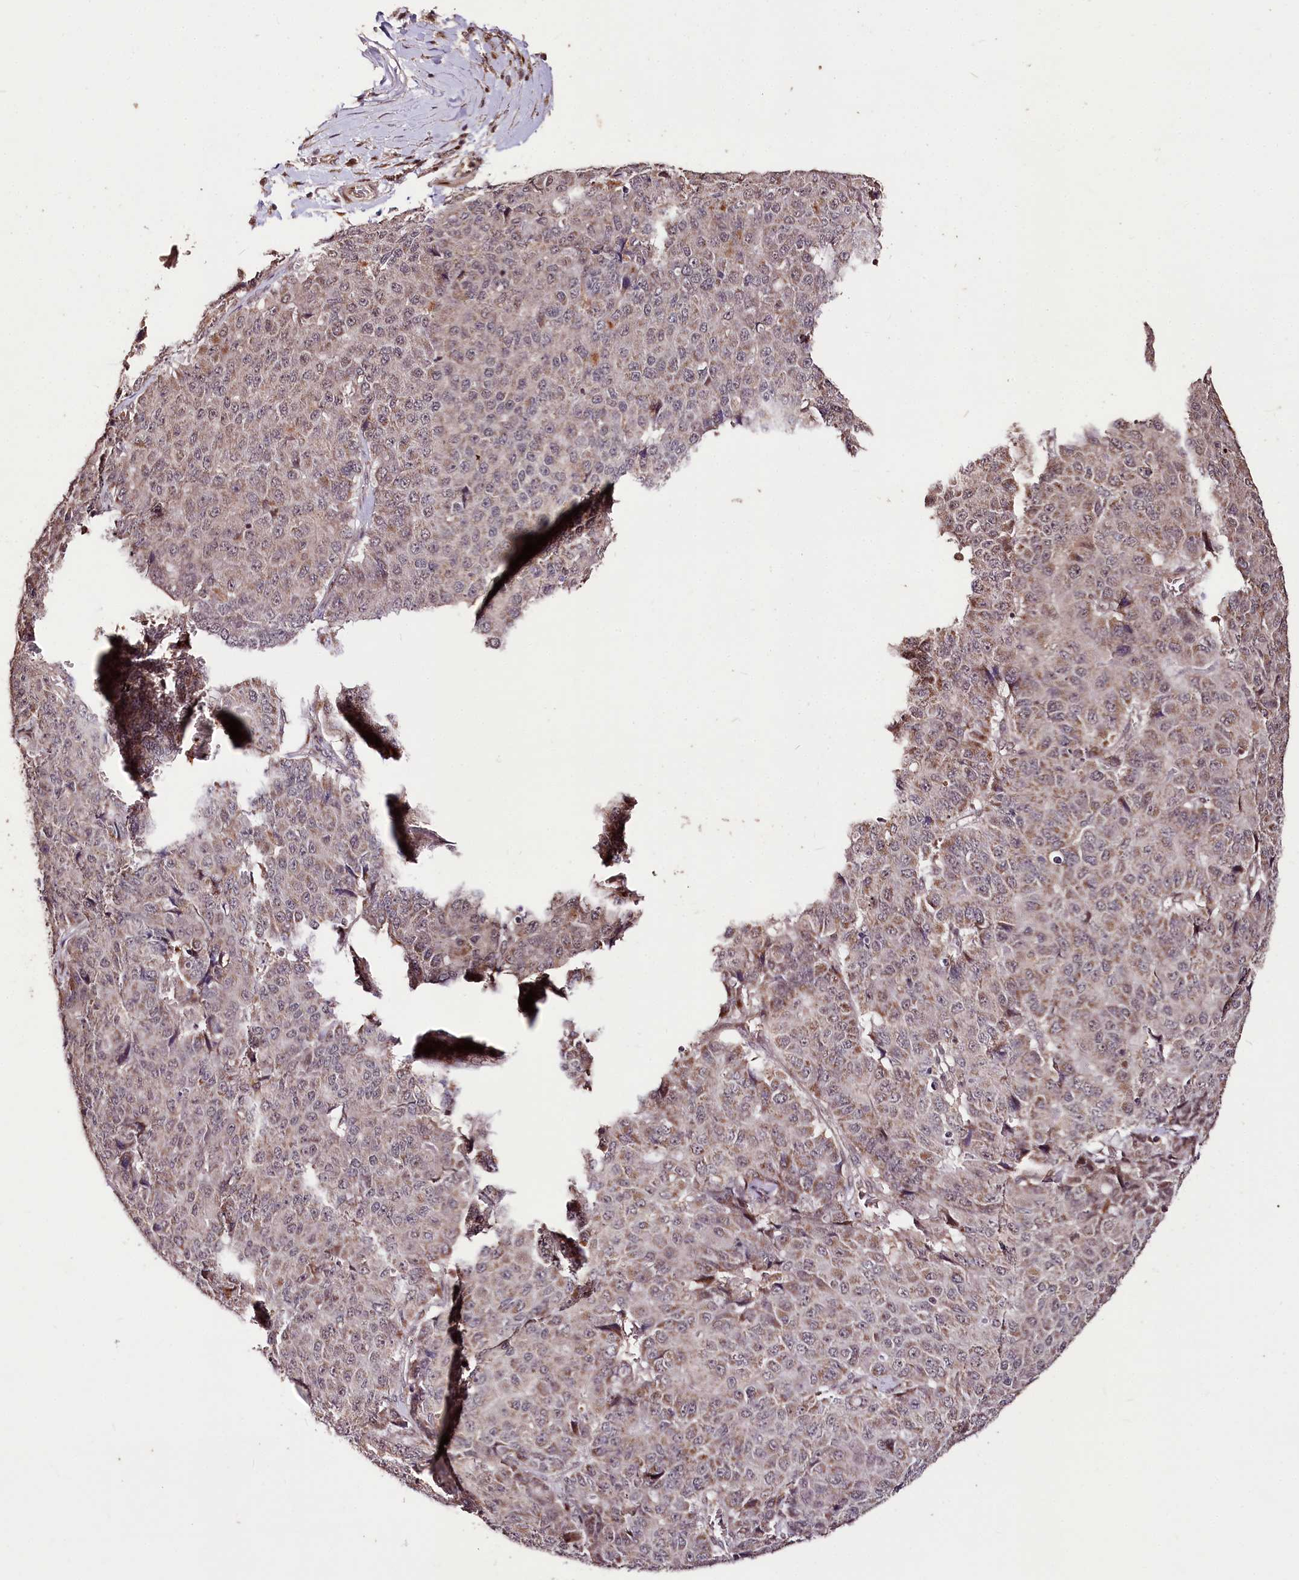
{"staining": {"intensity": "weak", "quantity": "<25%", "location": "cytoplasmic/membranous"}, "tissue": "pancreatic cancer", "cell_type": "Tumor cells", "image_type": "cancer", "snomed": [{"axis": "morphology", "description": "Adenocarcinoma, NOS"}, {"axis": "topography", "description": "Pancreas"}], "caption": "Protein analysis of adenocarcinoma (pancreatic) shows no significant positivity in tumor cells.", "gene": "CARD19", "patient": {"sex": "male", "age": 50}}